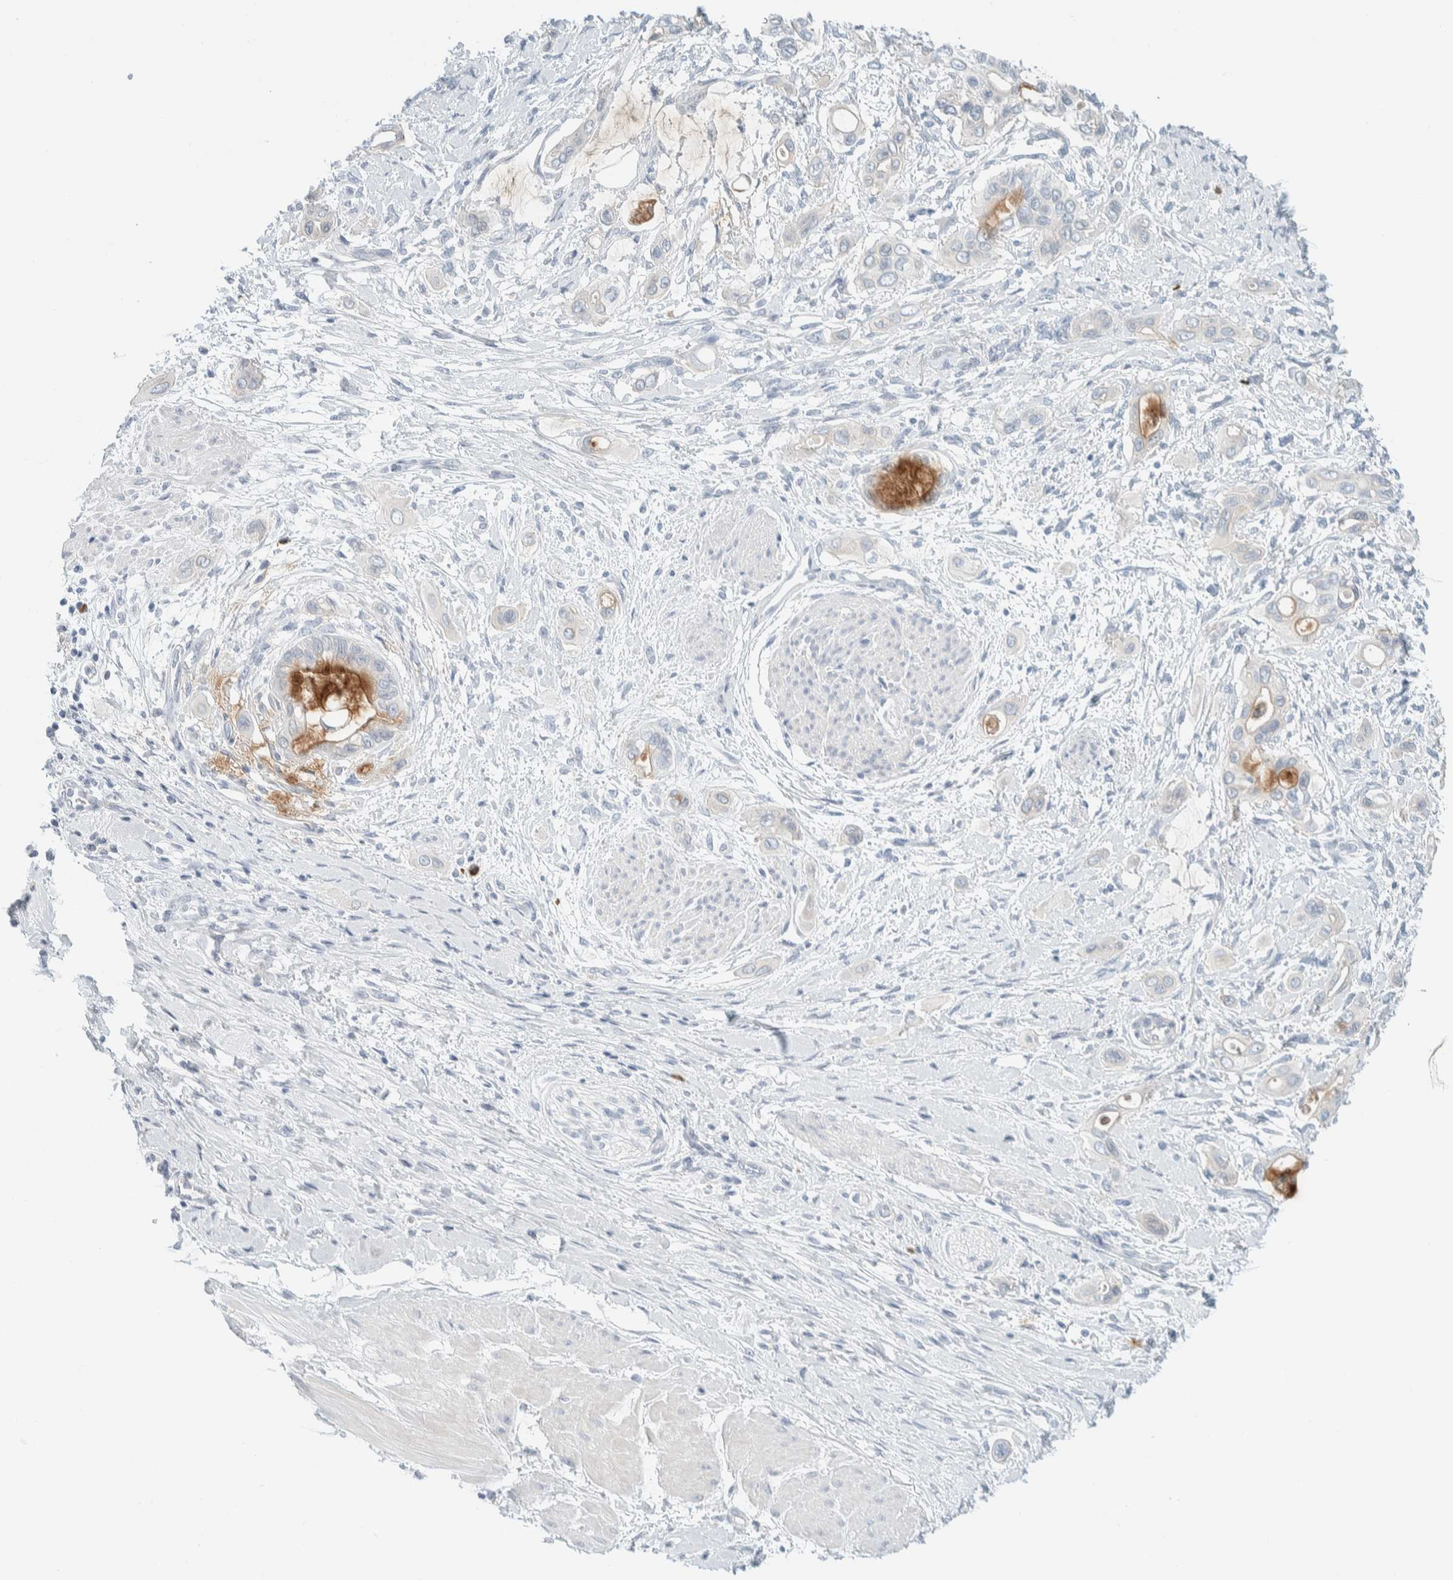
{"staining": {"intensity": "strong", "quantity": "<25%", "location": "cytoplasmic/membranous"}, "tissue": "pancreatic cancer", "cell_type": "Tumor cells", "image_type": "cancer", "snomed": [{"axis": "morphology", "description": "Adenocarcinoma, NOS"}, {"axis": "topography", "description": "Pancreas"}], "caption": "An immunohistochemistry (IHC) micrograph of neoplastic tissue is shown. Protein staining in brown shows strong cytoplasmic/membranous positivity in pancreatic adenocarcinoma within tumor cells.", "gene": "ARHGAP27", "patient": {"sex": "male", "age": 59}}